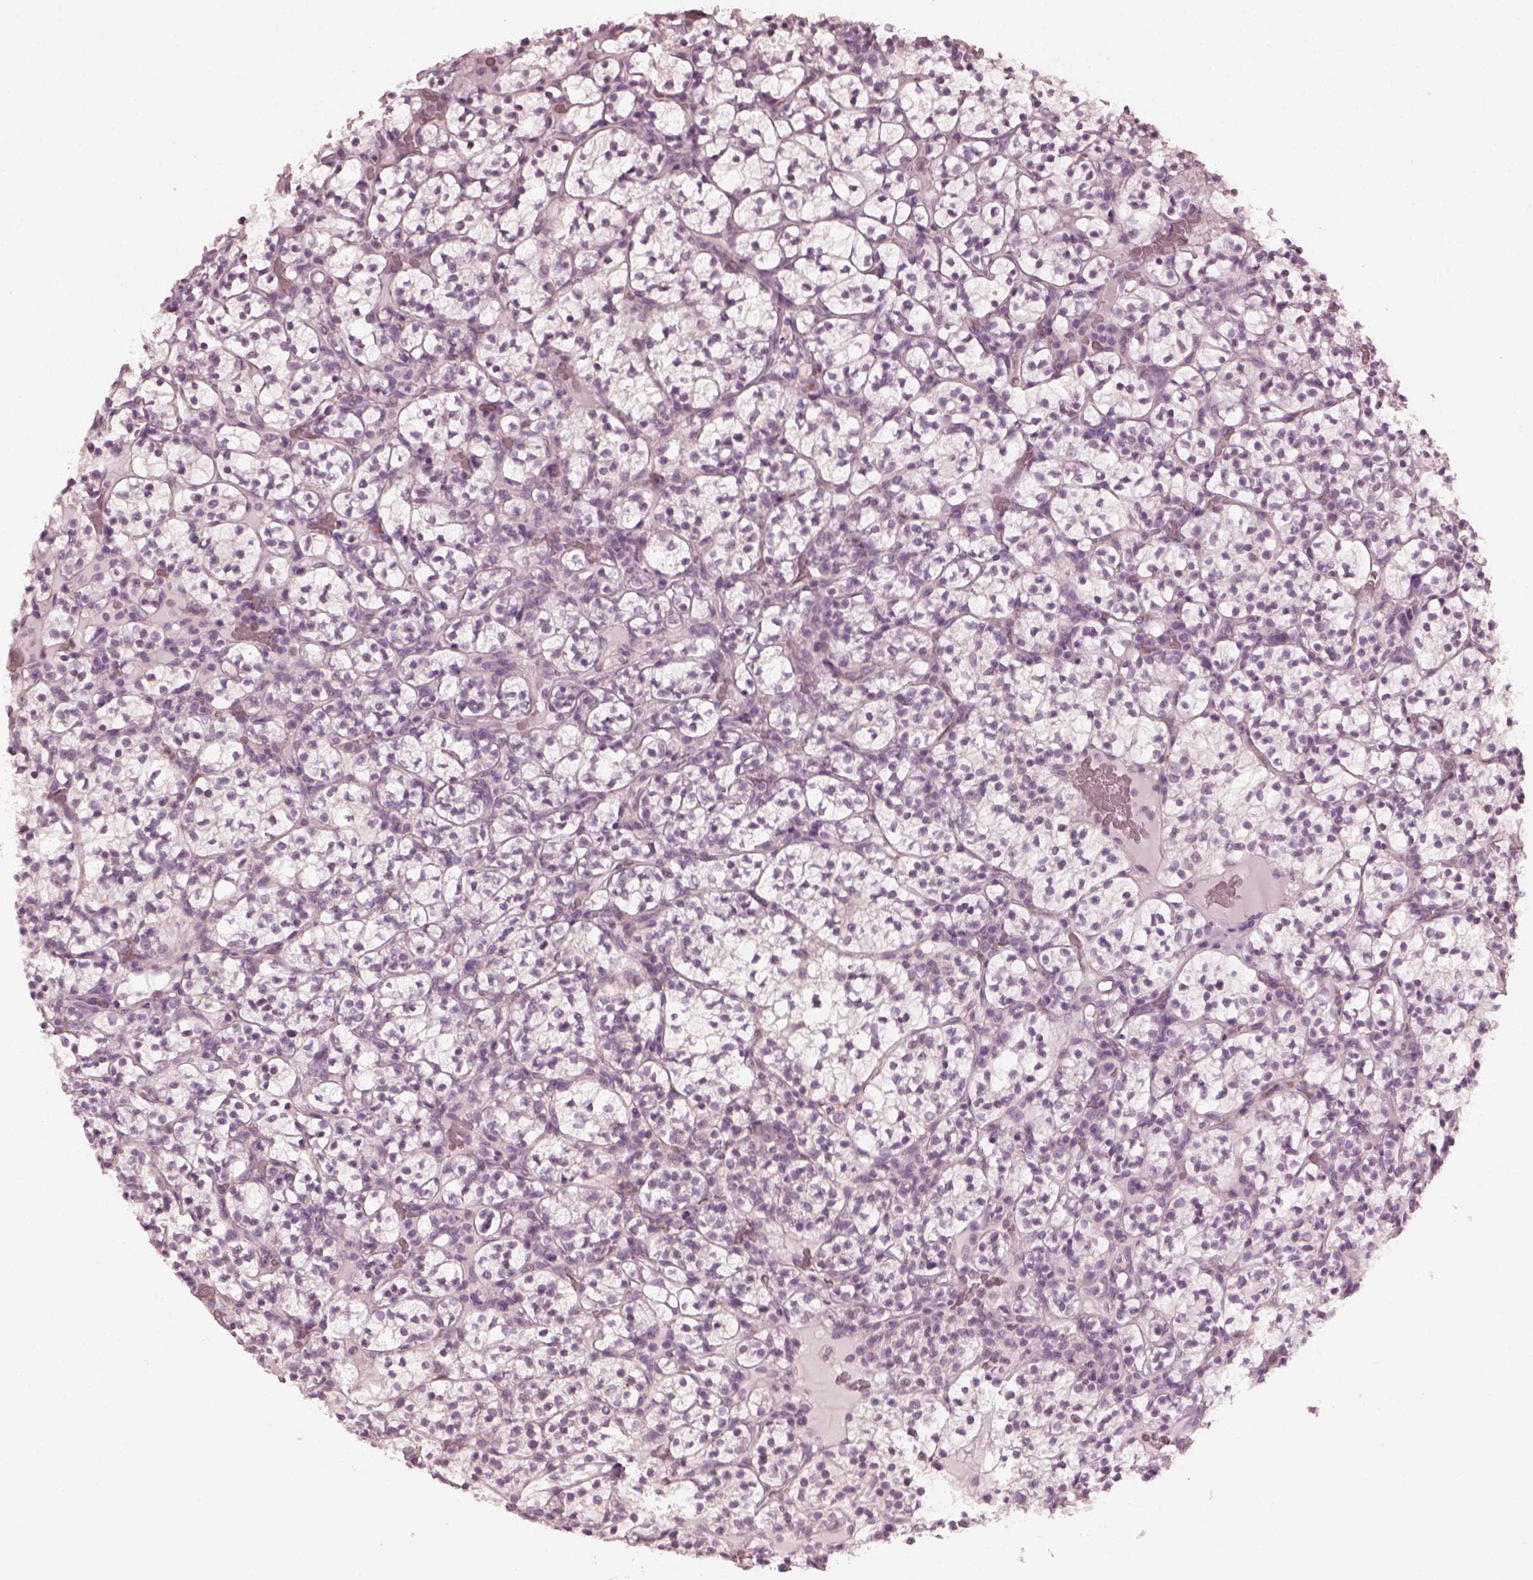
{"staining": {"intensity": "negative", "quantity": "none", "location": "none"}, "tissue": "renal cancer", "cell_type": "Tumor cells", "image_type": "cancer", "snomed": [{"axis": "morphology", "description": "Adenocarcinoma, NOS"}, {"axis": "topography", "description": "Kidney"}], "caption": "Immunohistochemistry (IHC) of adenocarcinoma (renal) exhibits no positivity in tumor cells. (Immunohistochemistry (IHC), brightfield microscopy, high magnification).", "gene": "CCDC170", "patient": {"sex": "female", "age": 89}}